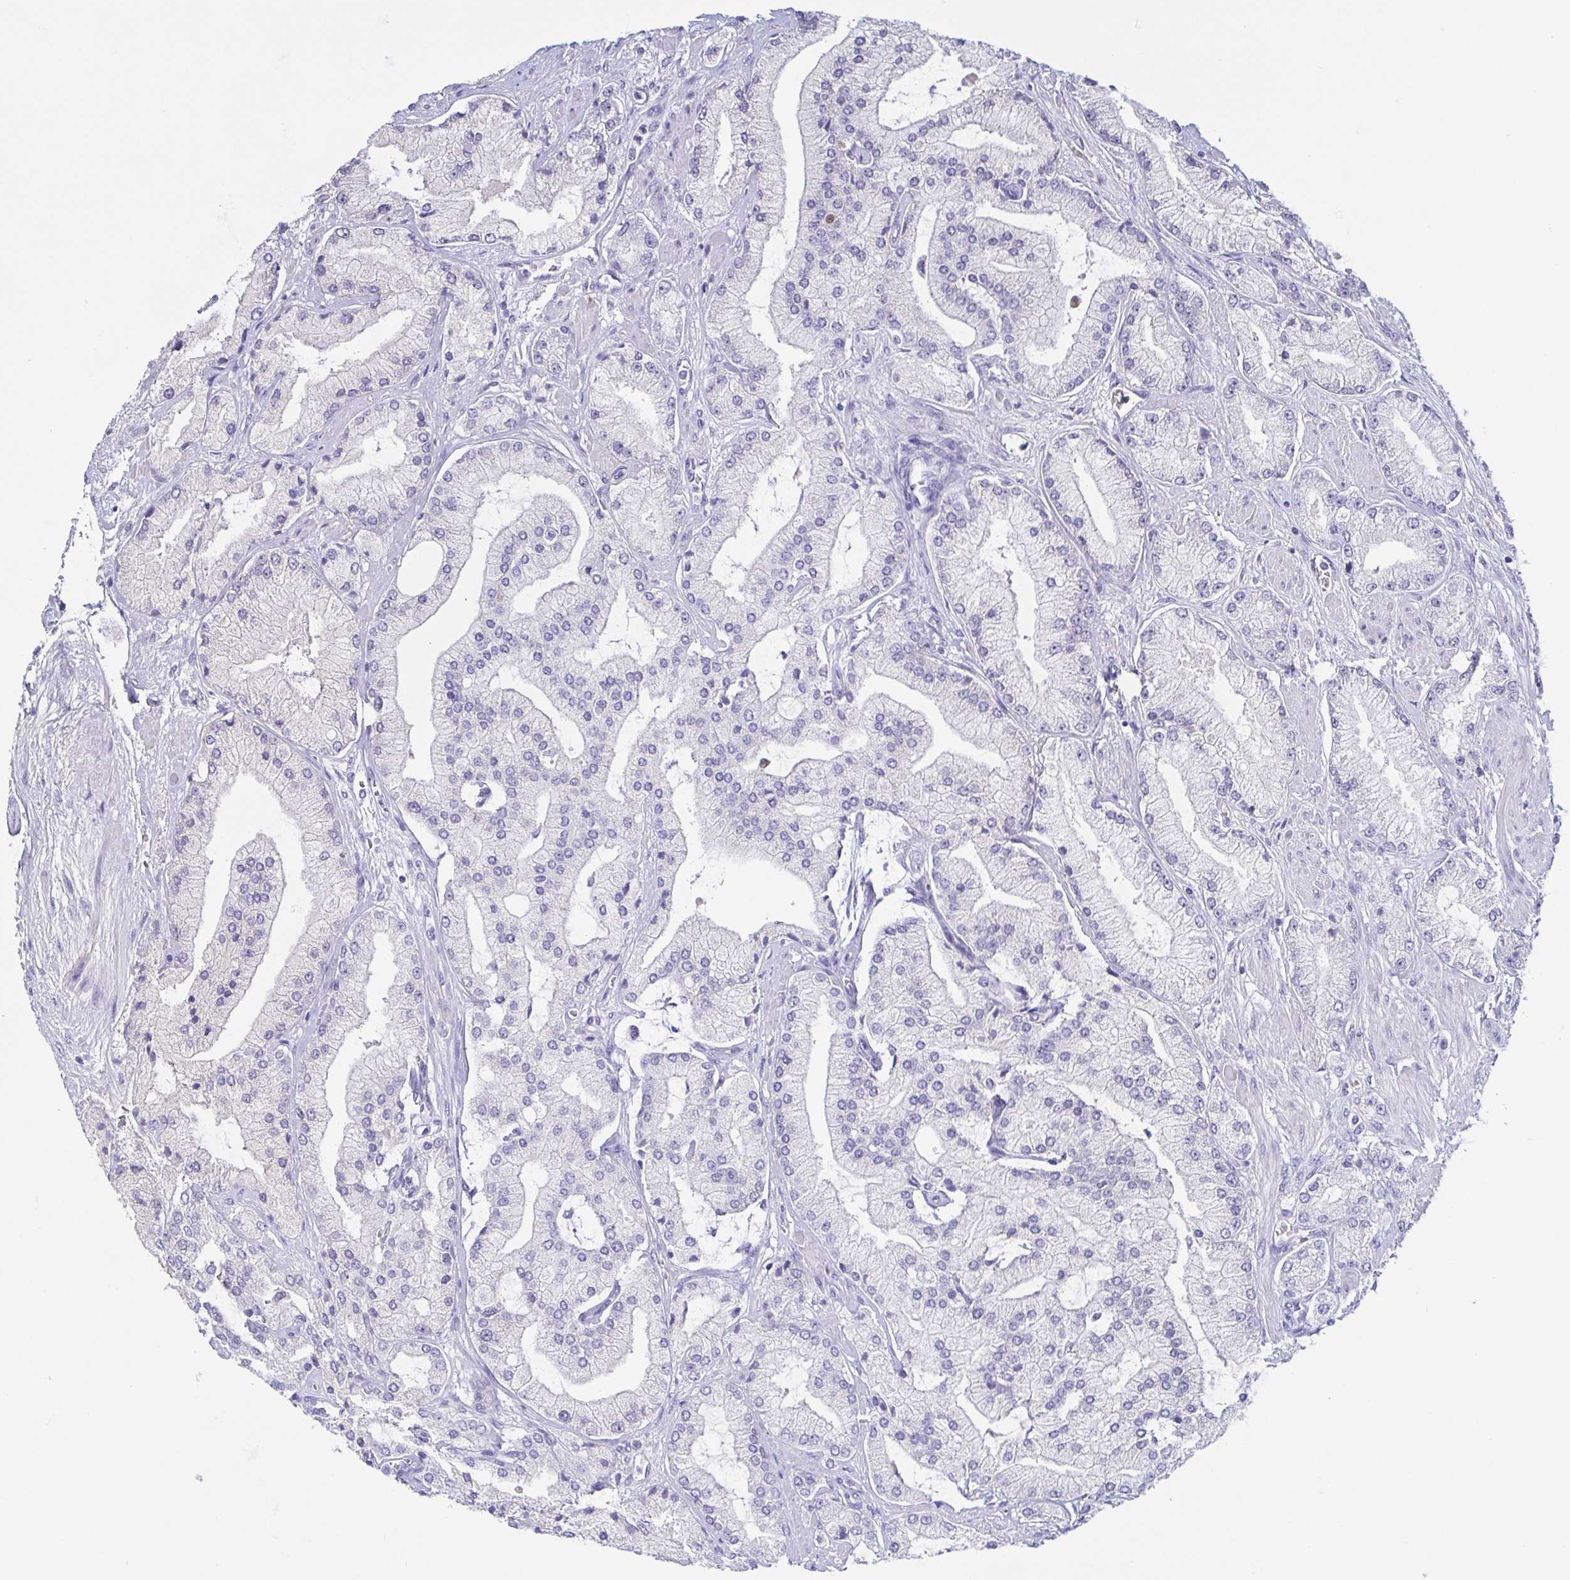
{"staining": {"intensity": "negative", "quantity": "none", "location": "none"}, "tissue": "prostate cancer", "cell_type": "Tumor cells", "image_type": "cancer", "snomed": [{"axis": "morphology", "description": "Adenocarcinoma, High grade"}, {"axis": "topography", "description": "Prostate"}], "caption": "An IHC histopathology image of prostate high-grade adenocarcinoma is shown. There is no staining in tumor cells of prostate high-grade adenocarcinoma.", "gene": "TREH", "patient": {"sex": "male", "age": 68}}